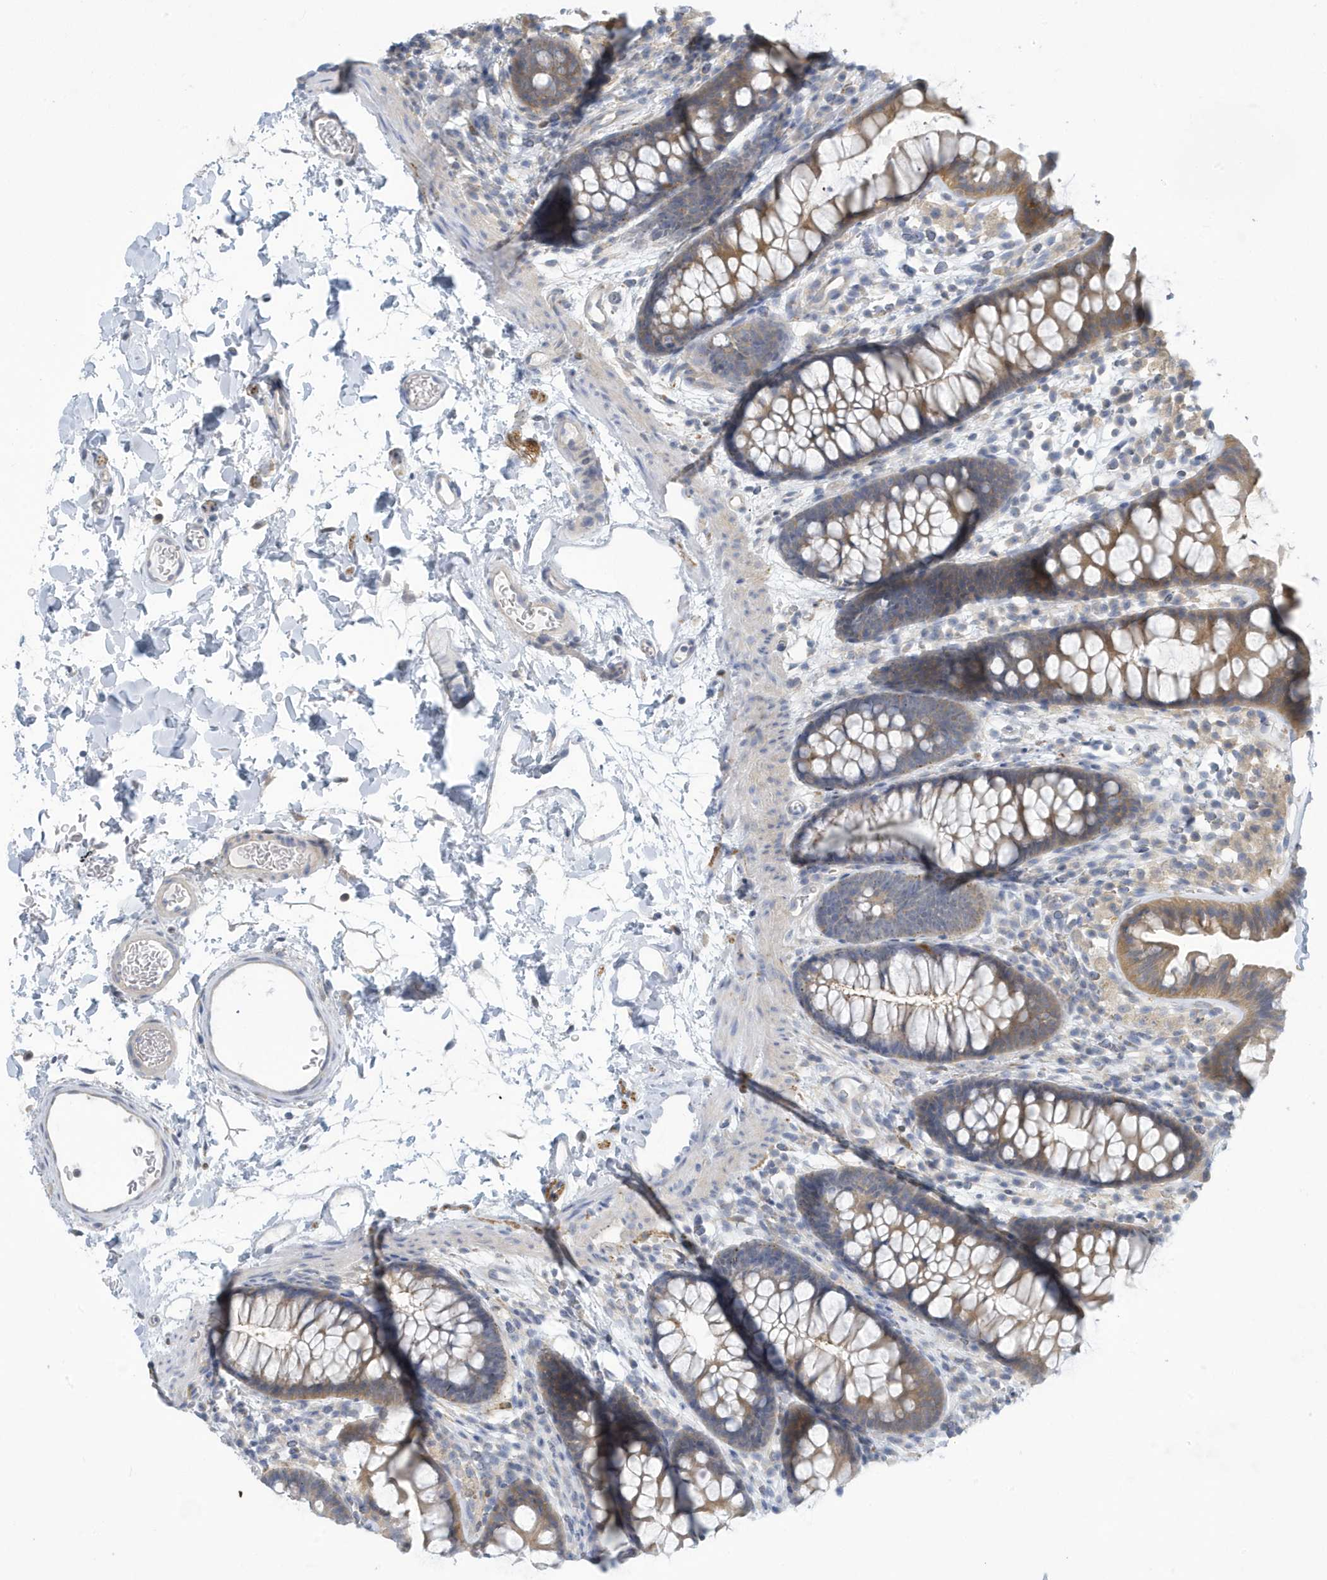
{"staining": {"intensity": "weak", "quantity": "25%-75%", "location": "cytoplasmic/membranous"}, "tissue": "colon", "cell_type": "Endothelial cells", "image_type": "normal", "snomed": [{"axis": "morphology", "description": "Normal tissue, NOS"}, {"axis": "topography", "description": "Colon"}], "caption": "Protein staining shows weak cytoplasmic/membranous staining in about 25%-75% of endothelial cells in benign colon.", "gene": "VTA1", "patient": {"sex": "female", "age": 62}}